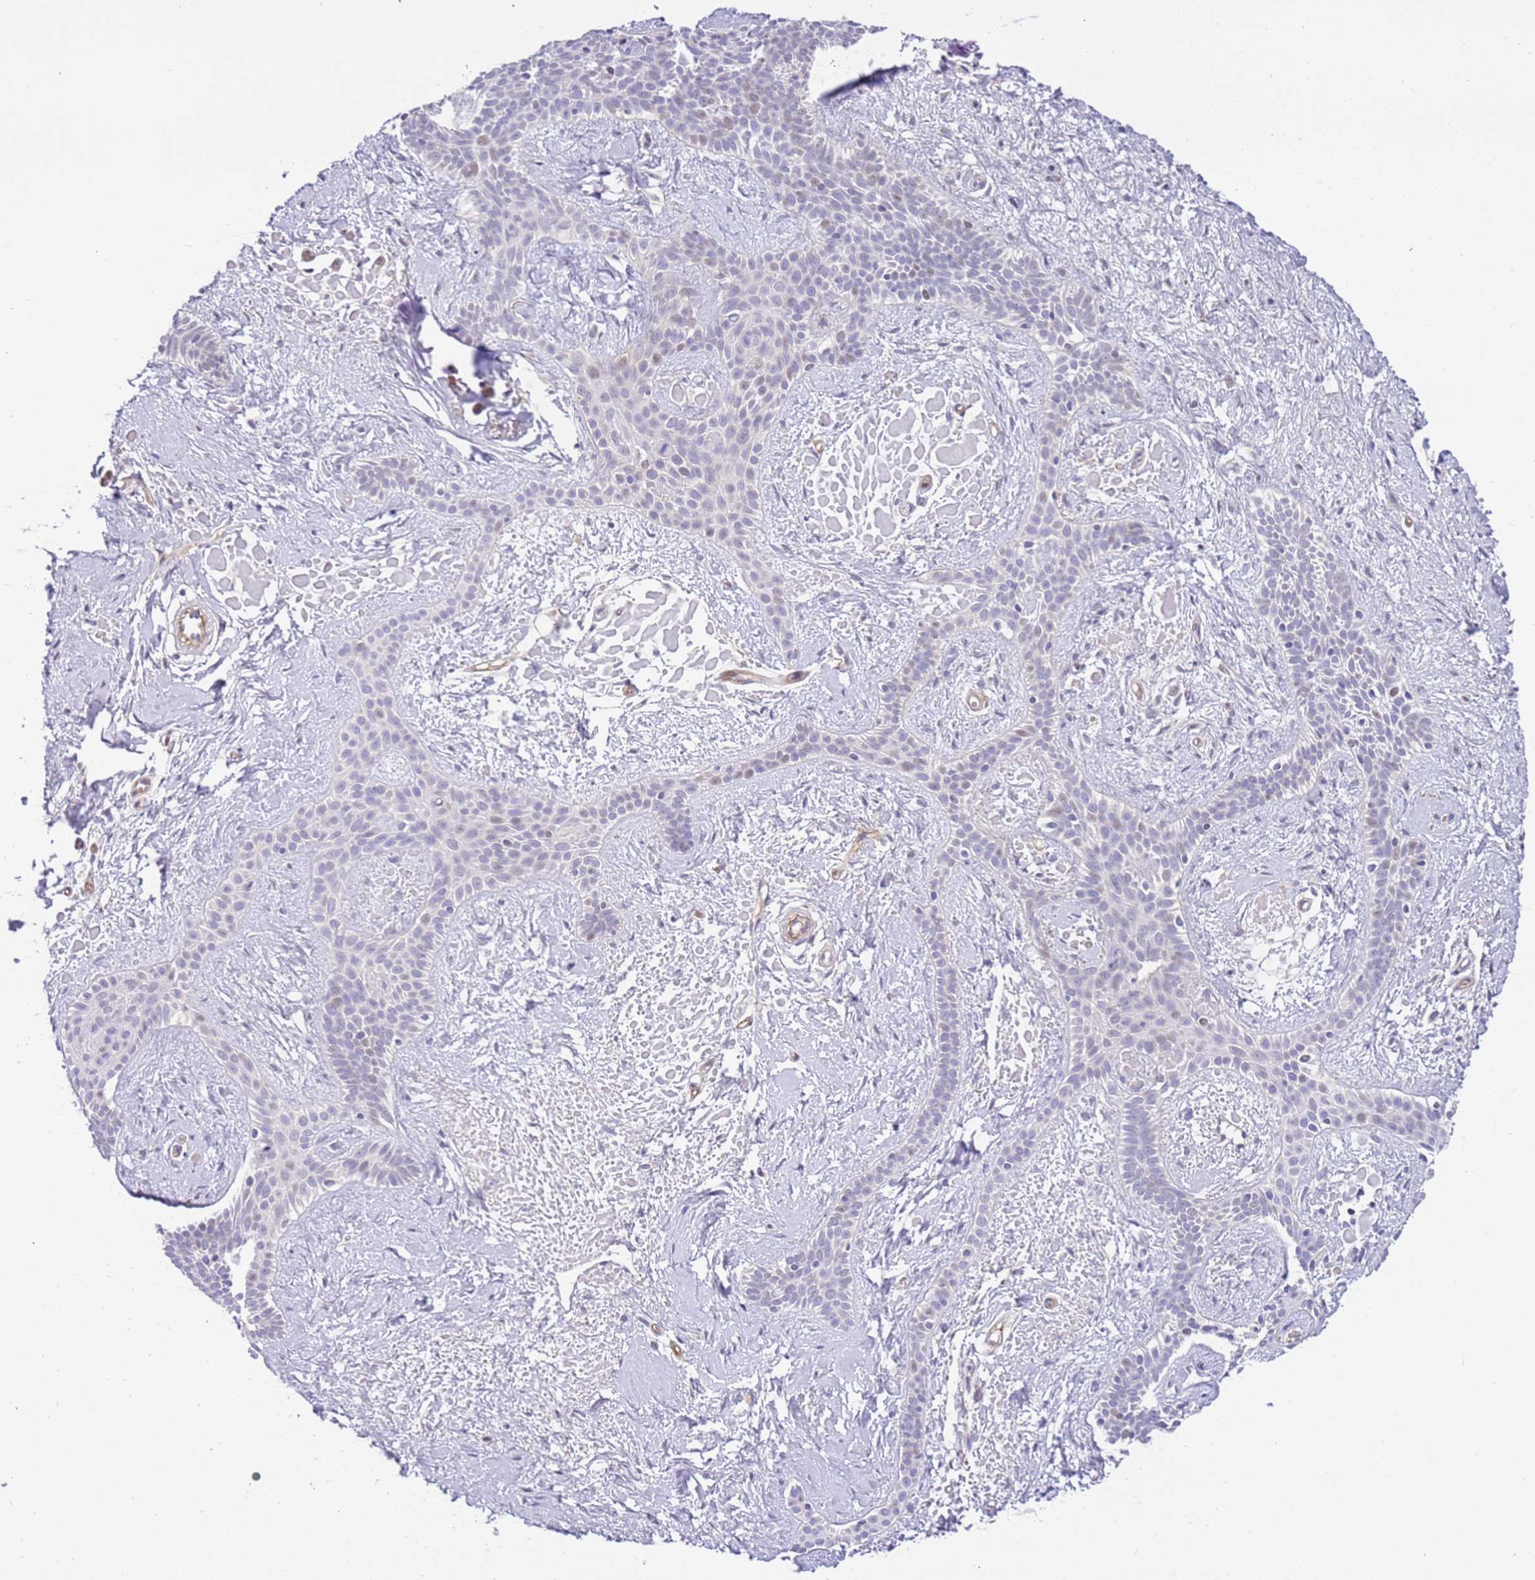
{"staining": {"intensity": "negative", "quantity": "none", "location": "none"}, "tissue": "skin cancer", "cell_type": "Tumor cells", "image_type": "cancer", "snomed": [{"axis": "morphology", "description": "Basal cell carcinoma"}, {"axis": "topography", "description": "Skin"}], "caption": "Immunohistochemical staining of skin cancer demonstrates no significant staining in tumor cells.", "gene": "MAGEF1", "patient": {"sex": "male", "age": 78}}